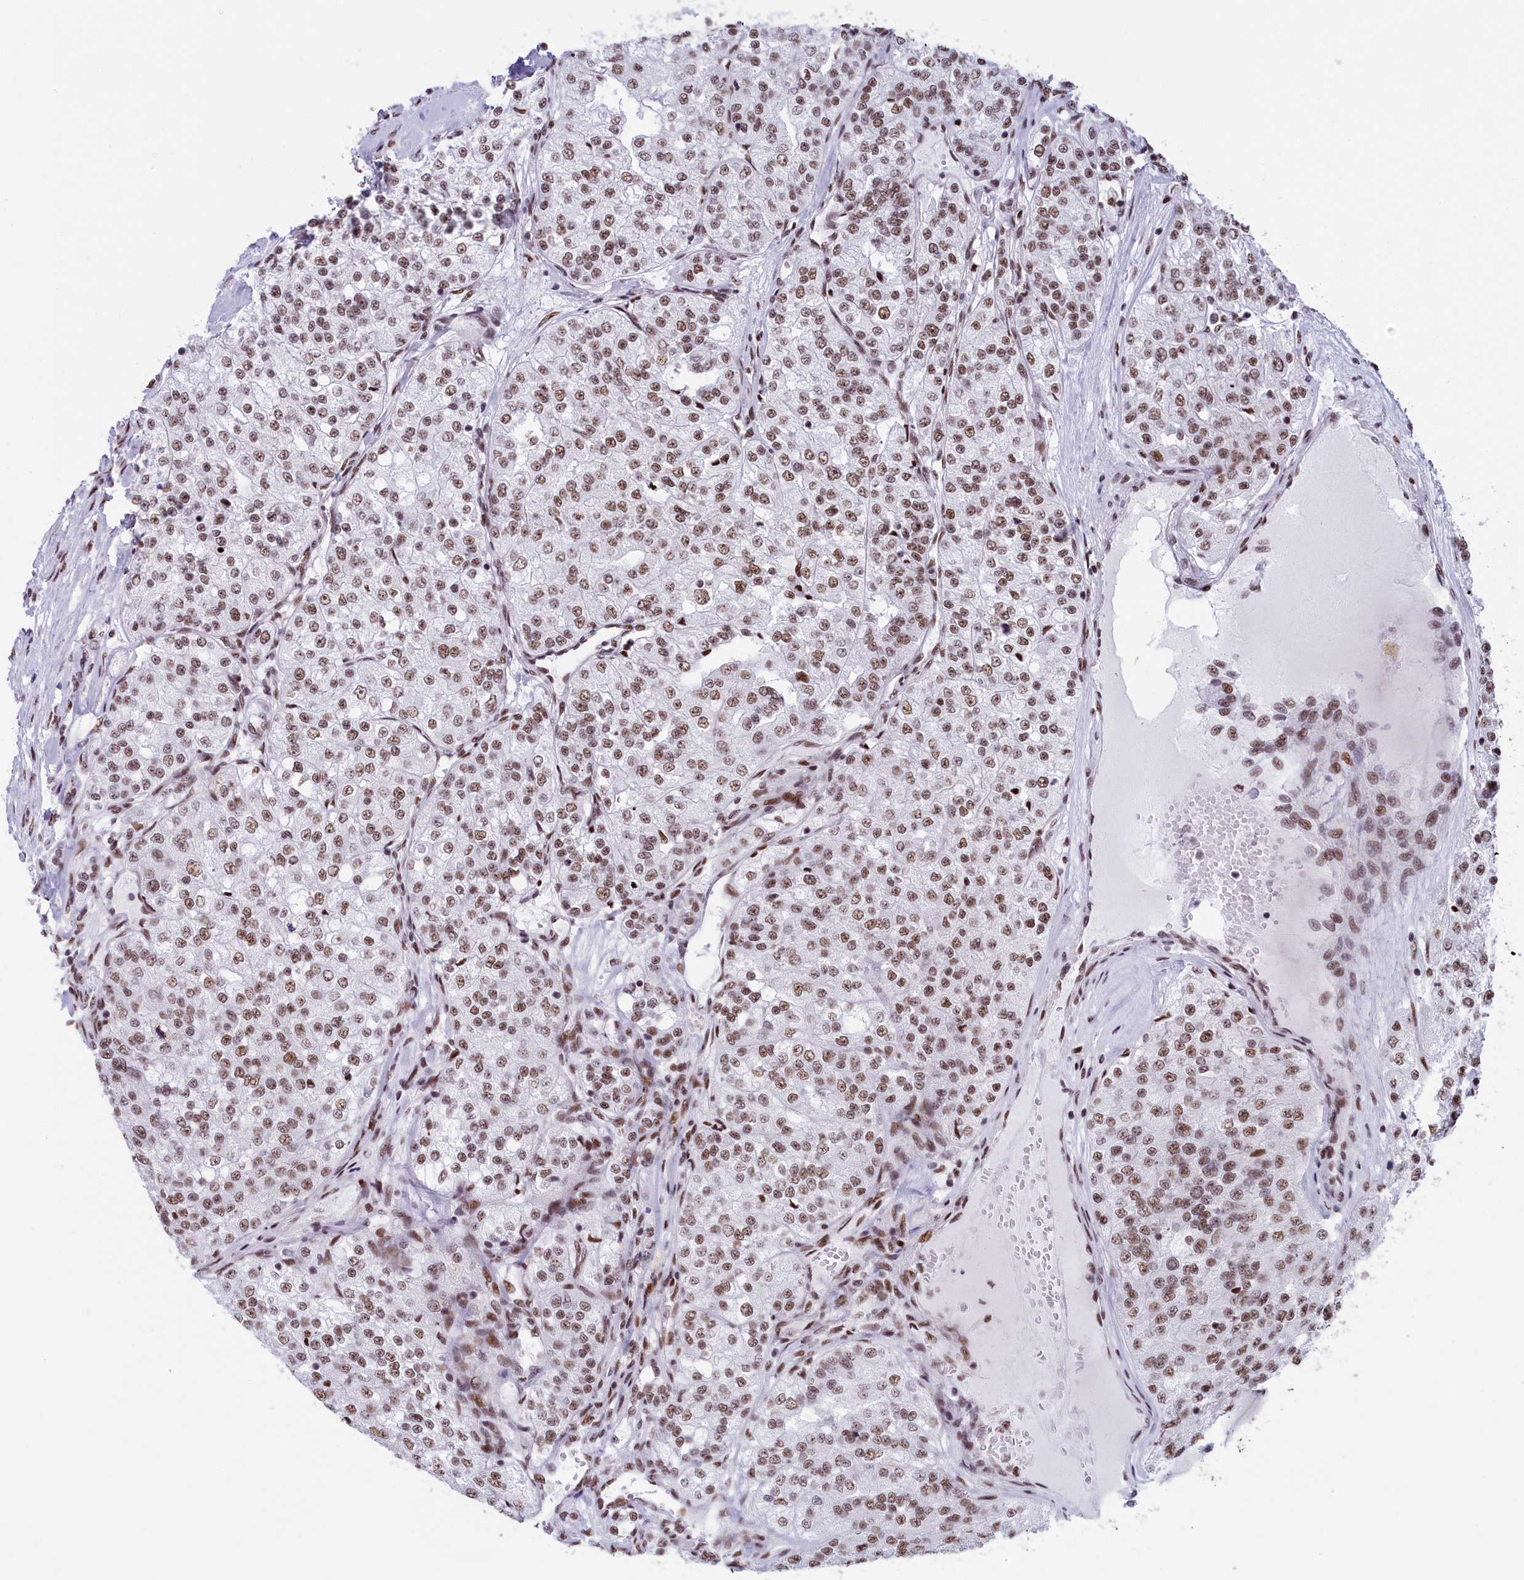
{"staining": {"intensity": "moderate", "quantity": ">75%", "location": "nuclear"}, "tissue": "renal cancer", "cell_type": "Tumor cells", "image_type": "cancer", "snomed": [{"axis": "morphology", "description": "Adenocarcinoma, NOS"}, {"axis": "topography", "description": "Kidney"}], "caption": "Renal cancer (adenocarcinoma) was stained to show a protein in brown. There is medium levels of moderate nuclear positivity in approximately >75% of tumor cells.", "gene": "SNRNP70", "patient": {"sex": "female", "age": 63}}